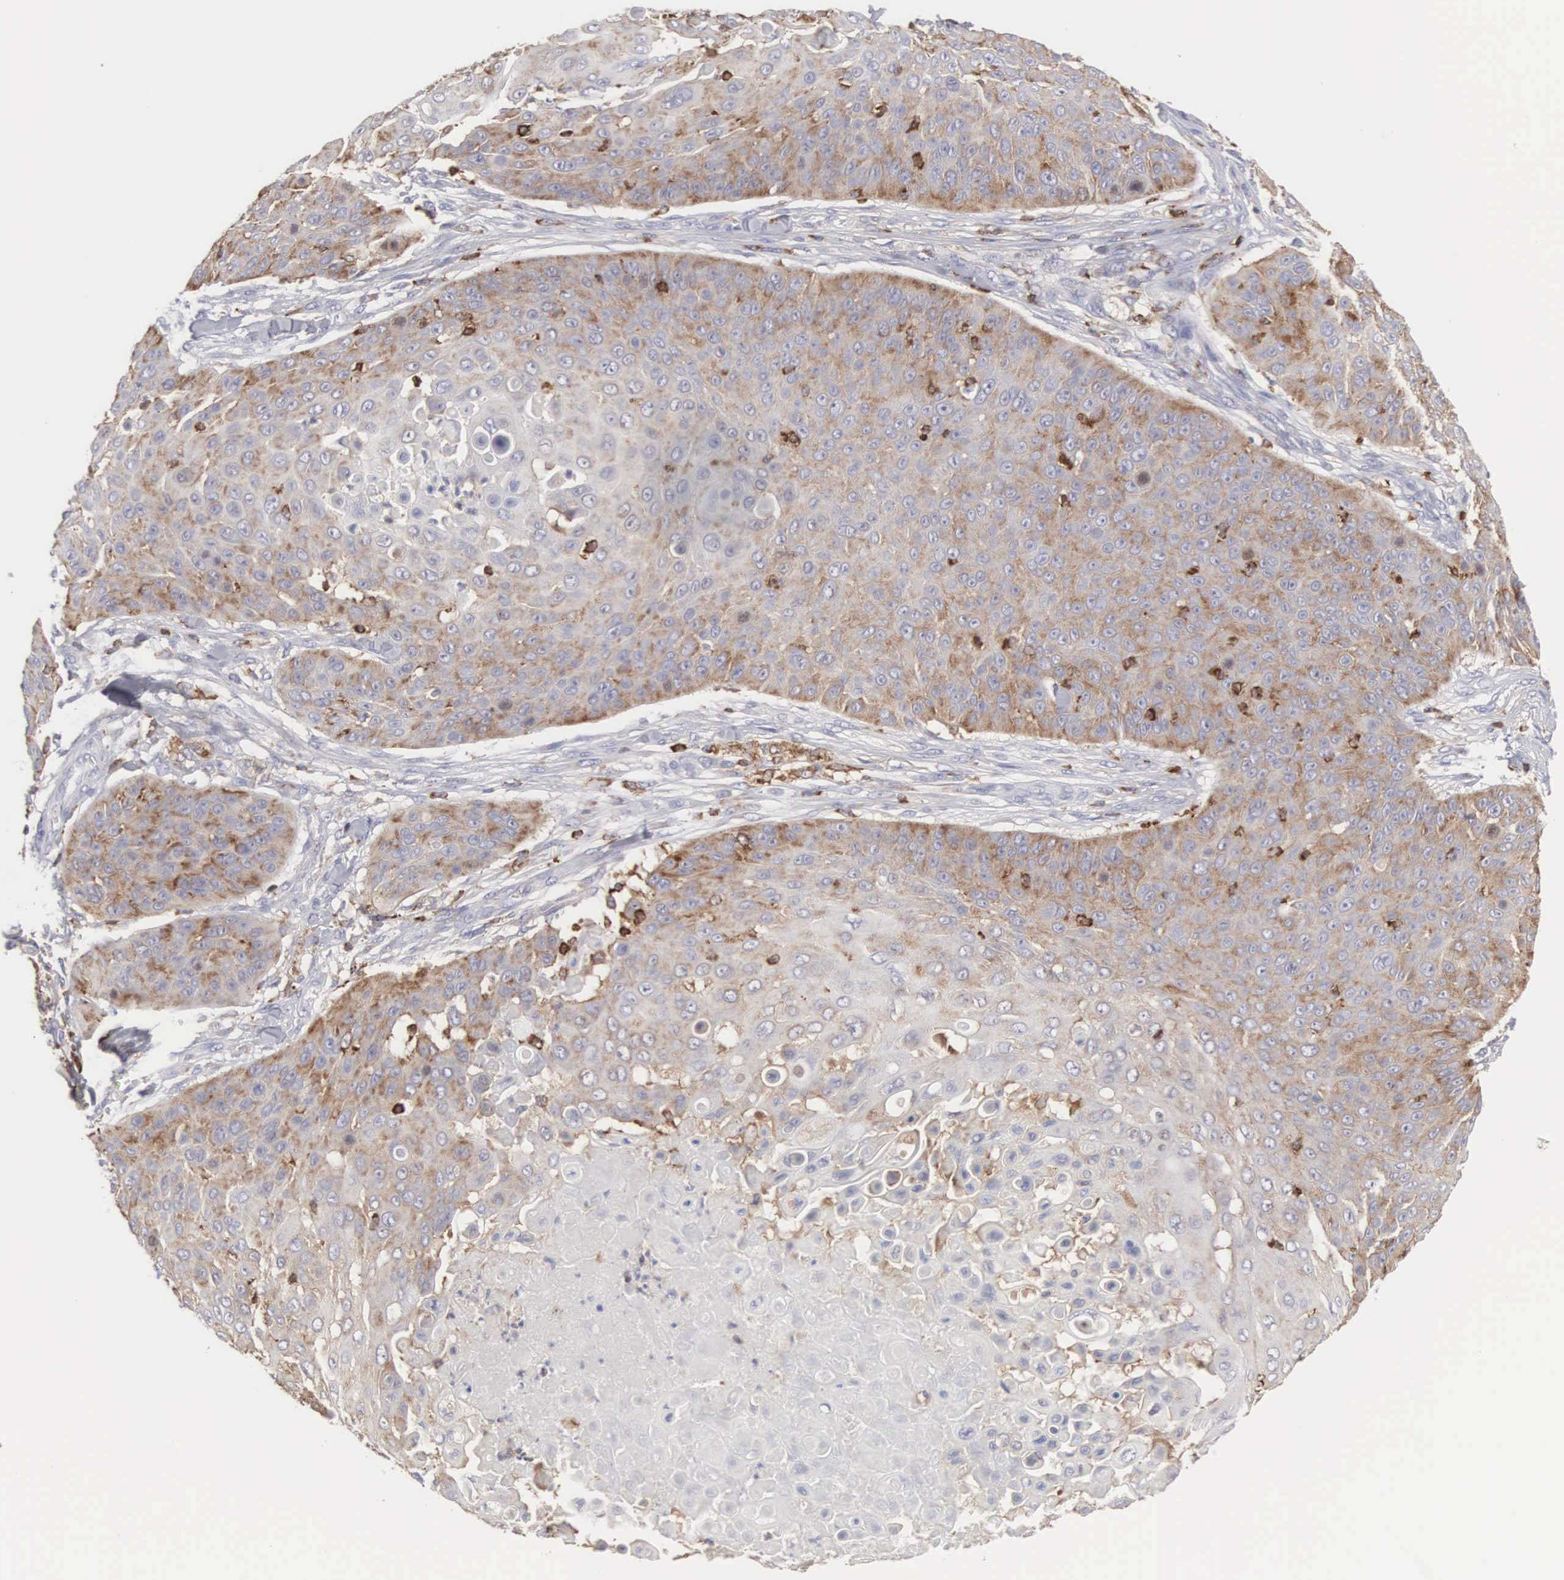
{"staining": {"intensity": "moderate", "quantity": "25%-75%", "location": "cytoplasmic/membranous"}, "tissue": "skin cancer", "cell_type": "Tumor cells", "image_type": "cancer", "snomed": [{"axis": "morphology", "description": "Squamous cell carcinoma, NOS"}, {"axis": "topography", "description": "Skin"}], "caption": "Human skin cancer (squamous cell carcinoma) stained with a brown dye shows moderate cytoplasmic/membranous positive positivity in about 25%-75% of tumor cells.", "gene": "SH3BP1", "patient": {"sex": "male", "age": 82}}